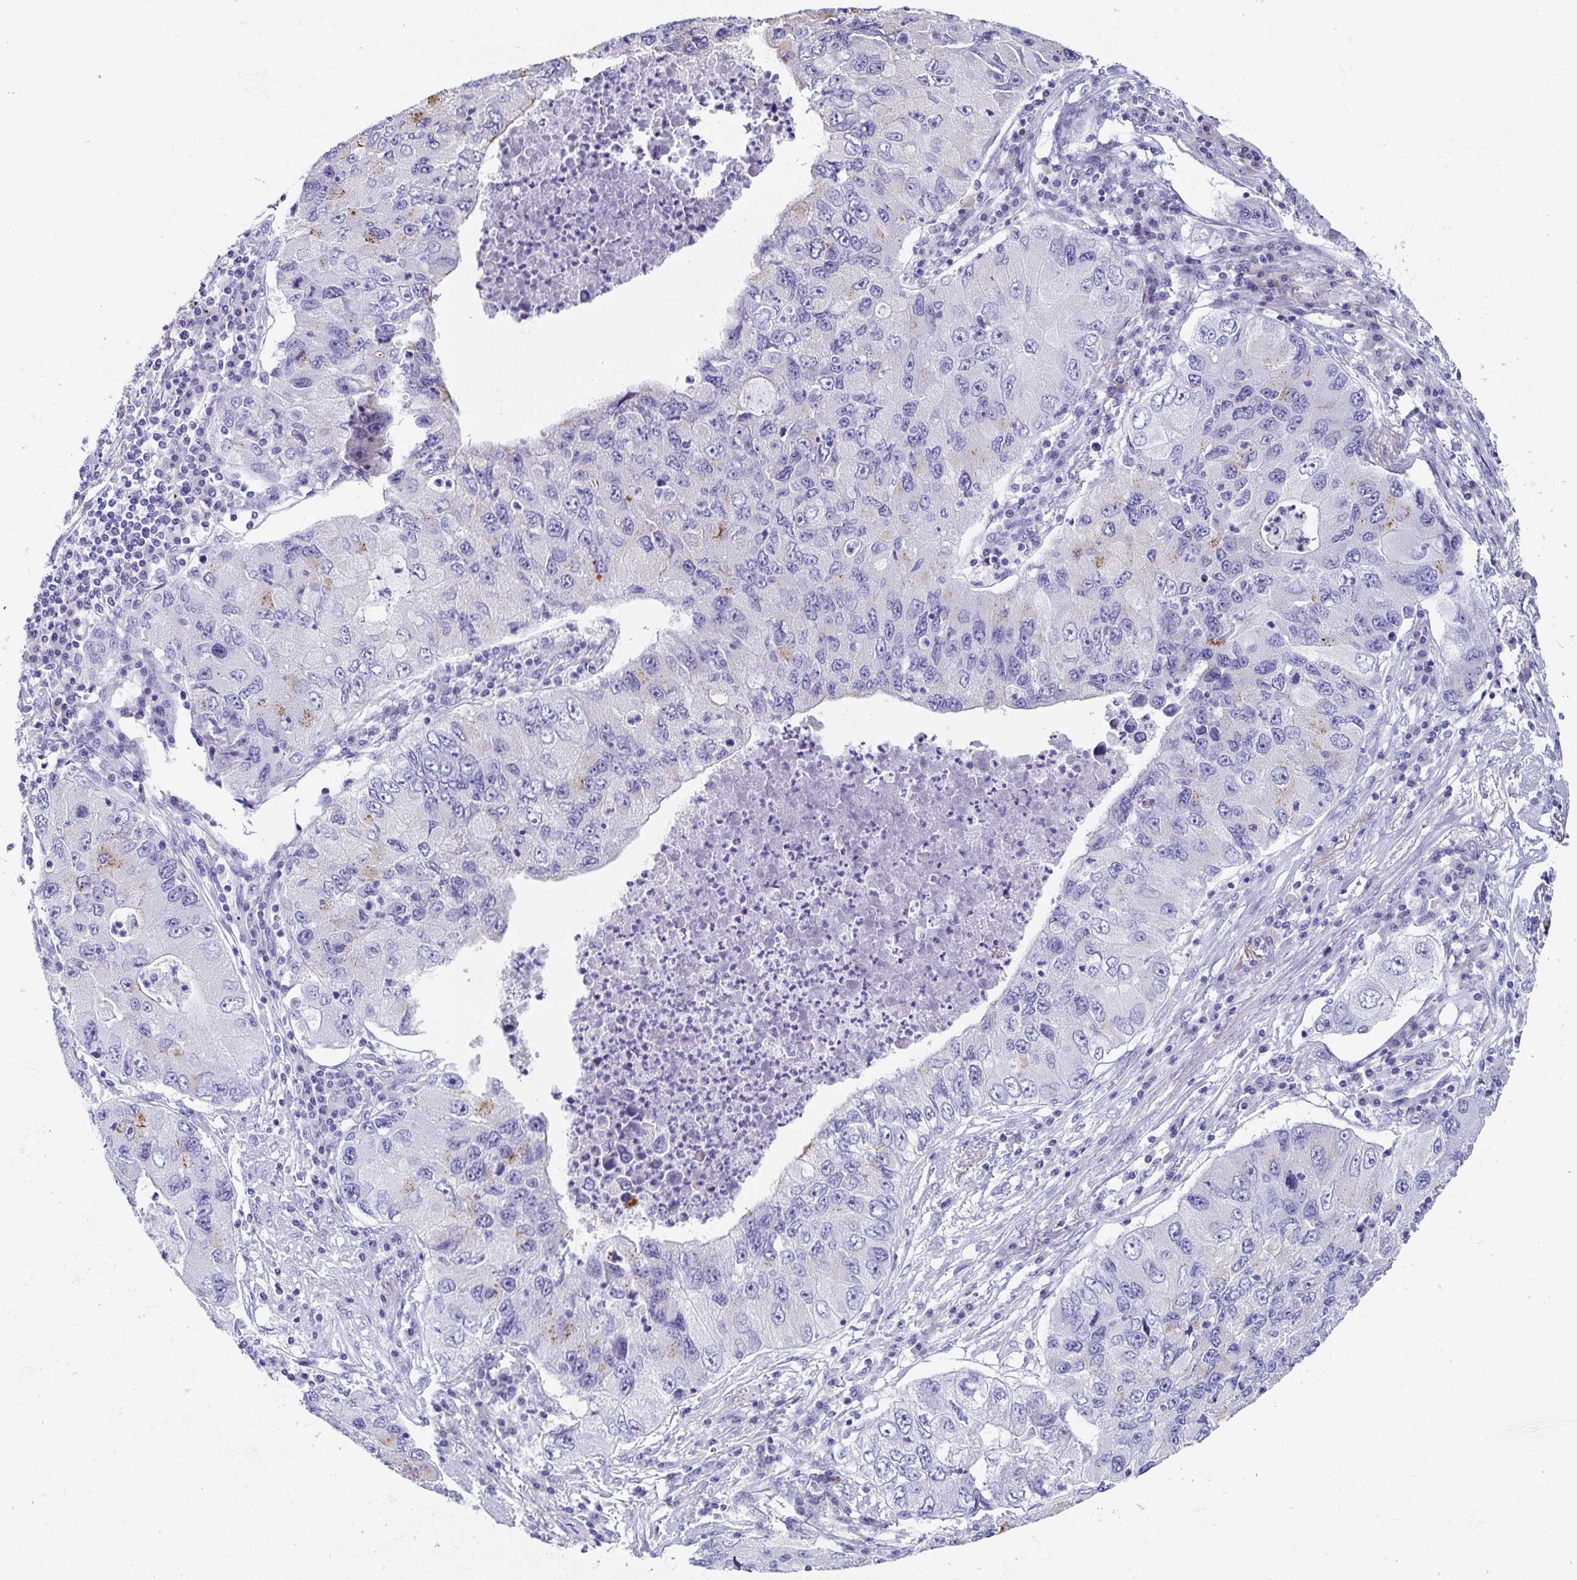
{"staining": {"intensity": "weak", "quantity": "<25%", "location": "cytoplasmic/membranous"}, "tissue": "lung cancer", "cell_type": "Tumor cells", "image_type": "cancer", "snomed": [{"axis": "morphology", "description": "Adenocarcinoma, NOS"}, {"axis": "morphology", "description": "Adenocarcinoma, metastatic, NOS"}, {"axis": "topography", "description": "Lymph node"}, {"axis": "topography", "description": "Lung"}], "caption": "This histopathology image is of adenocarcinoma (lung) stained with immunohistochemistry (IHC) to label a protein in brown with the nuclei are counter-stained blue. There is no expression in tumor cells. (DAB (3,3'-diaminobenzidine) immunohistochemistry (IHC) visualized using brightfield microscopy, high magnification).", "gene": "C4orf17", "patient": {"sex": "female", "age": 54}}